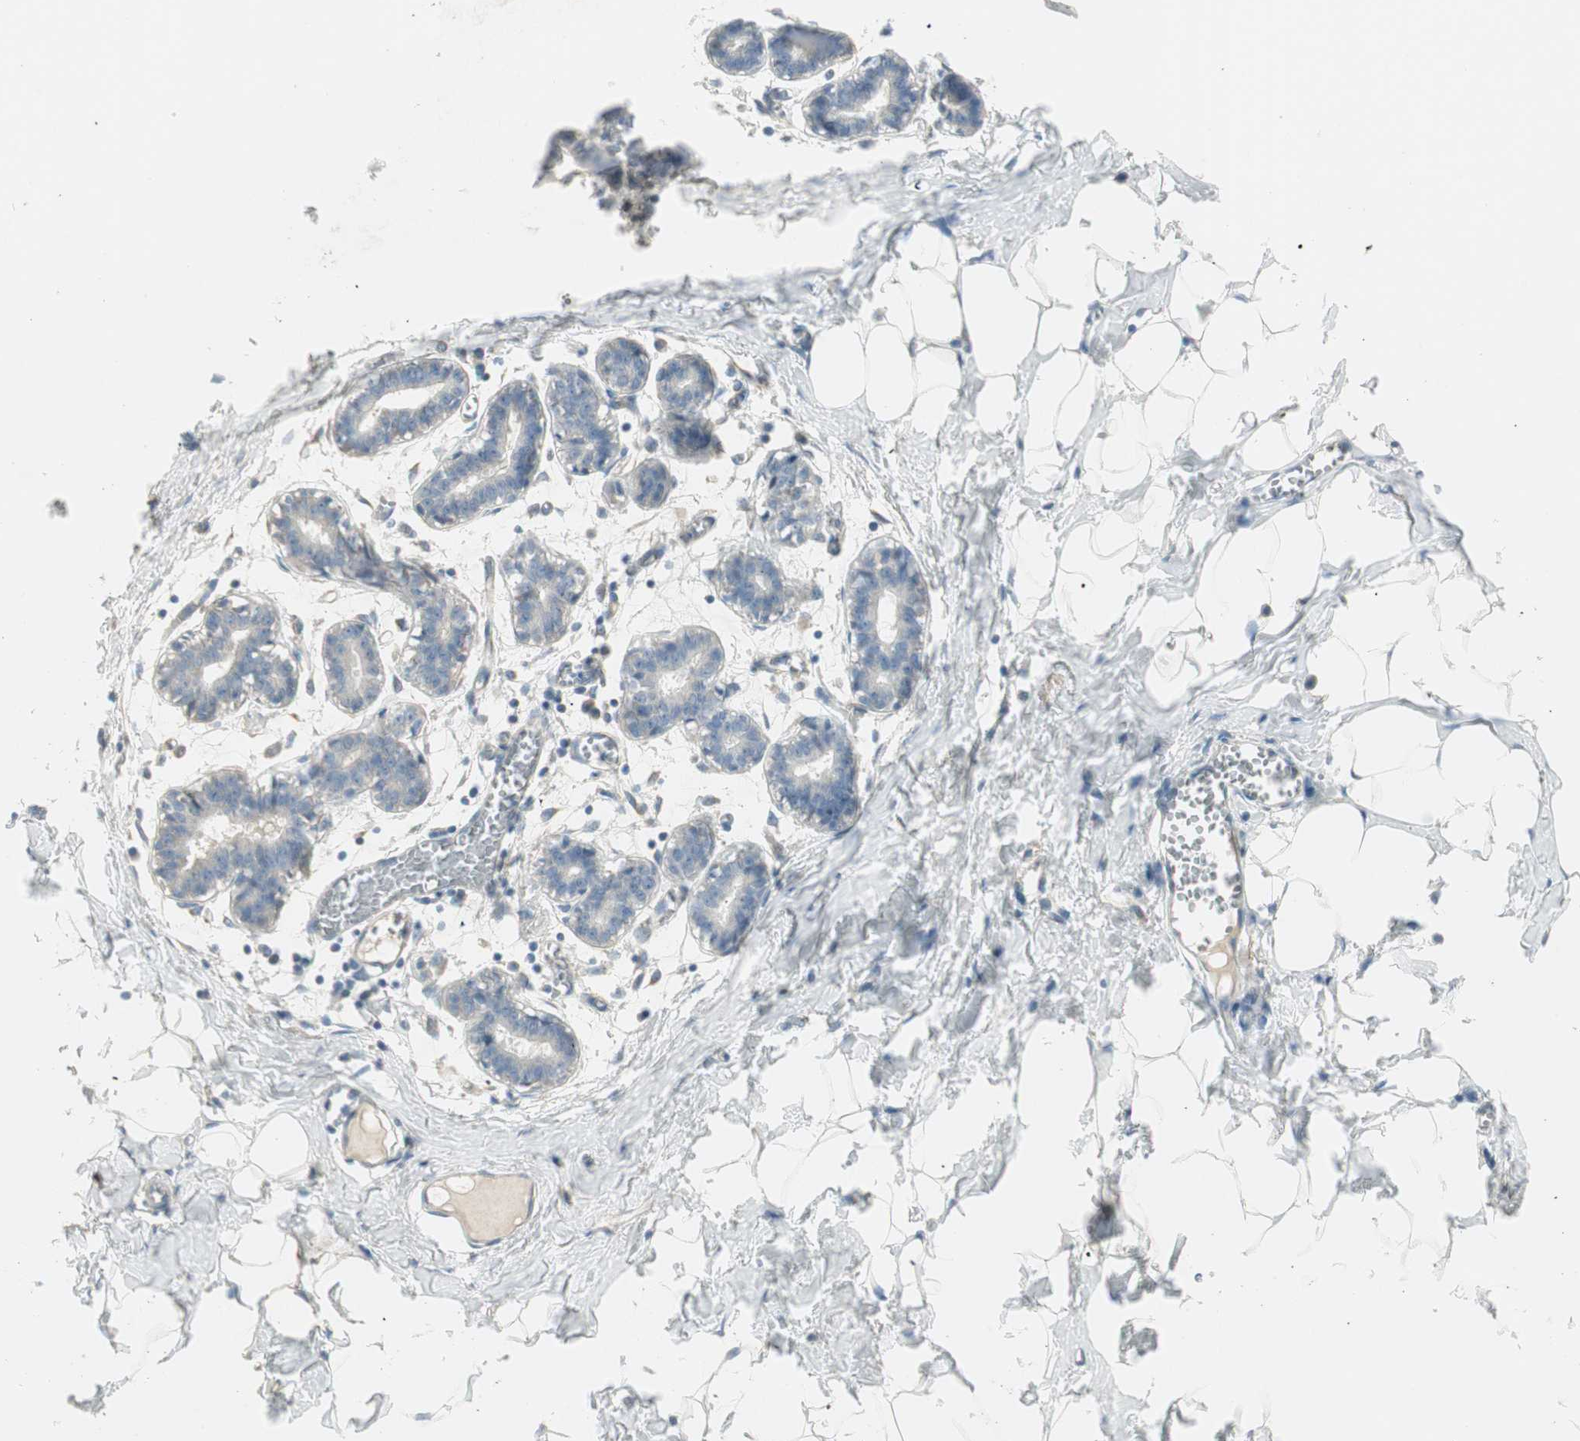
{"staining": {"intensity": "negative", "quantity": "none", "location": "none"}, "tissue": "breast", "cell_type": "Adipocytes", "image_type": "normal", "snomed": [{"axis": "morphology", "description": "Normal tissue, NOS"}, {"axis": "topography", "description": "Breast"}], "caption": "Image shows no significant protein positivity in adipocytes of benign breast. (Immunohistochemistry, brightfield microscopy, high magnification).", "gene": "STON1", "patient": {"sex": "female", "age": 27}}